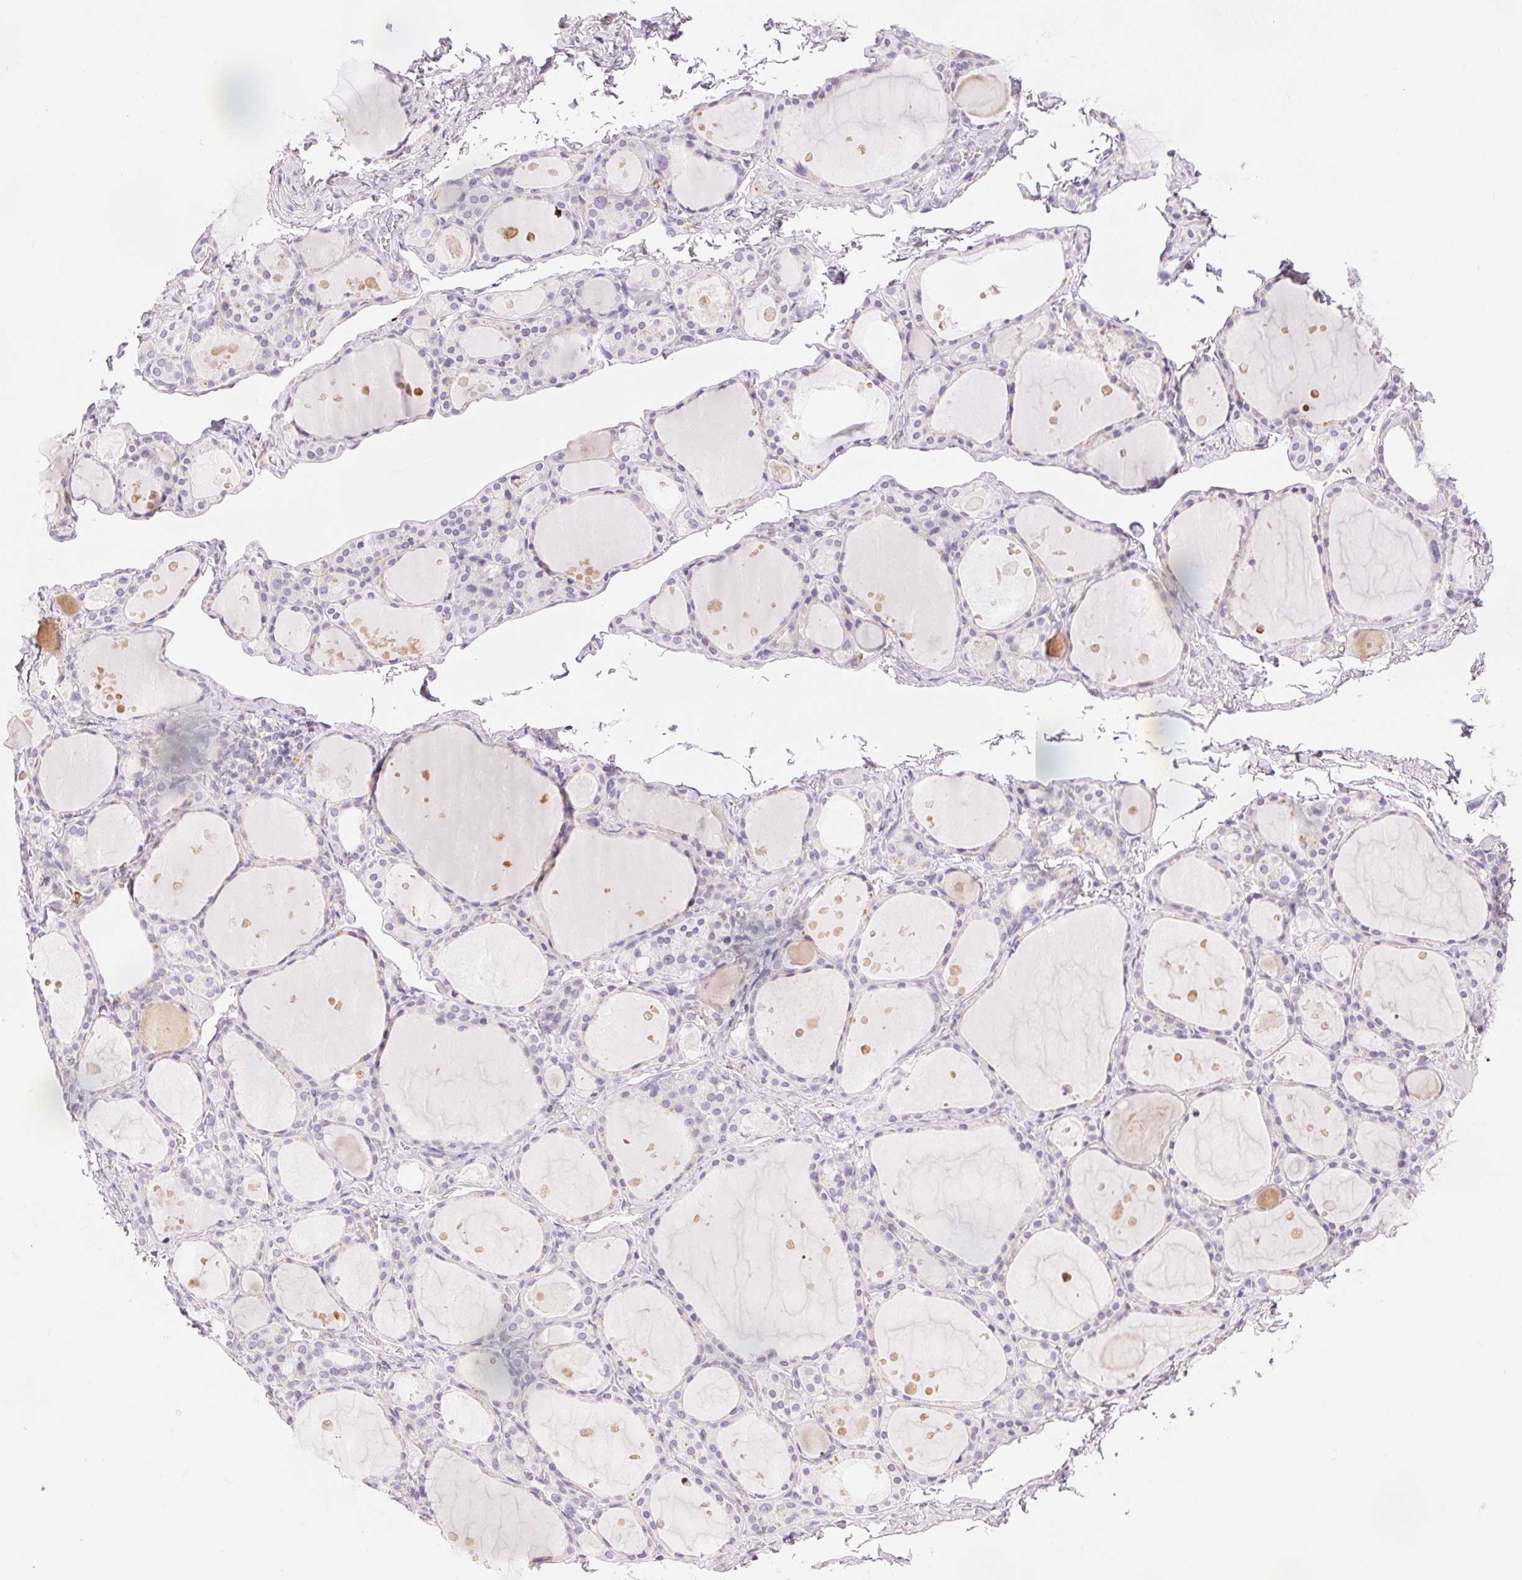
{"staining": {"intensity": "negative", "quantity": "none", "location": "none"}, "tissue": "thyroid gland", "cell_type": "Glandular cells", "image_type": "normal", "snomed": [{"axis": "morphology", "description": "Normal tissue, NOS"}, {"axis": "topography", "description": "Thyroid gland"}], "caption": "This is a histopathology image of immunohistochemistry (IHC) staining of unremarkable thyroid gland, which shows no positivity in glandular cells. (Stains: DAB (3,3'-diaminobenzidine) IHC with hematoxylin counter stain, Microscopy: brightfield microscopy at high magnification).", "gene": "ECPAS", "patient": {"sex": "male", "age": 68}}